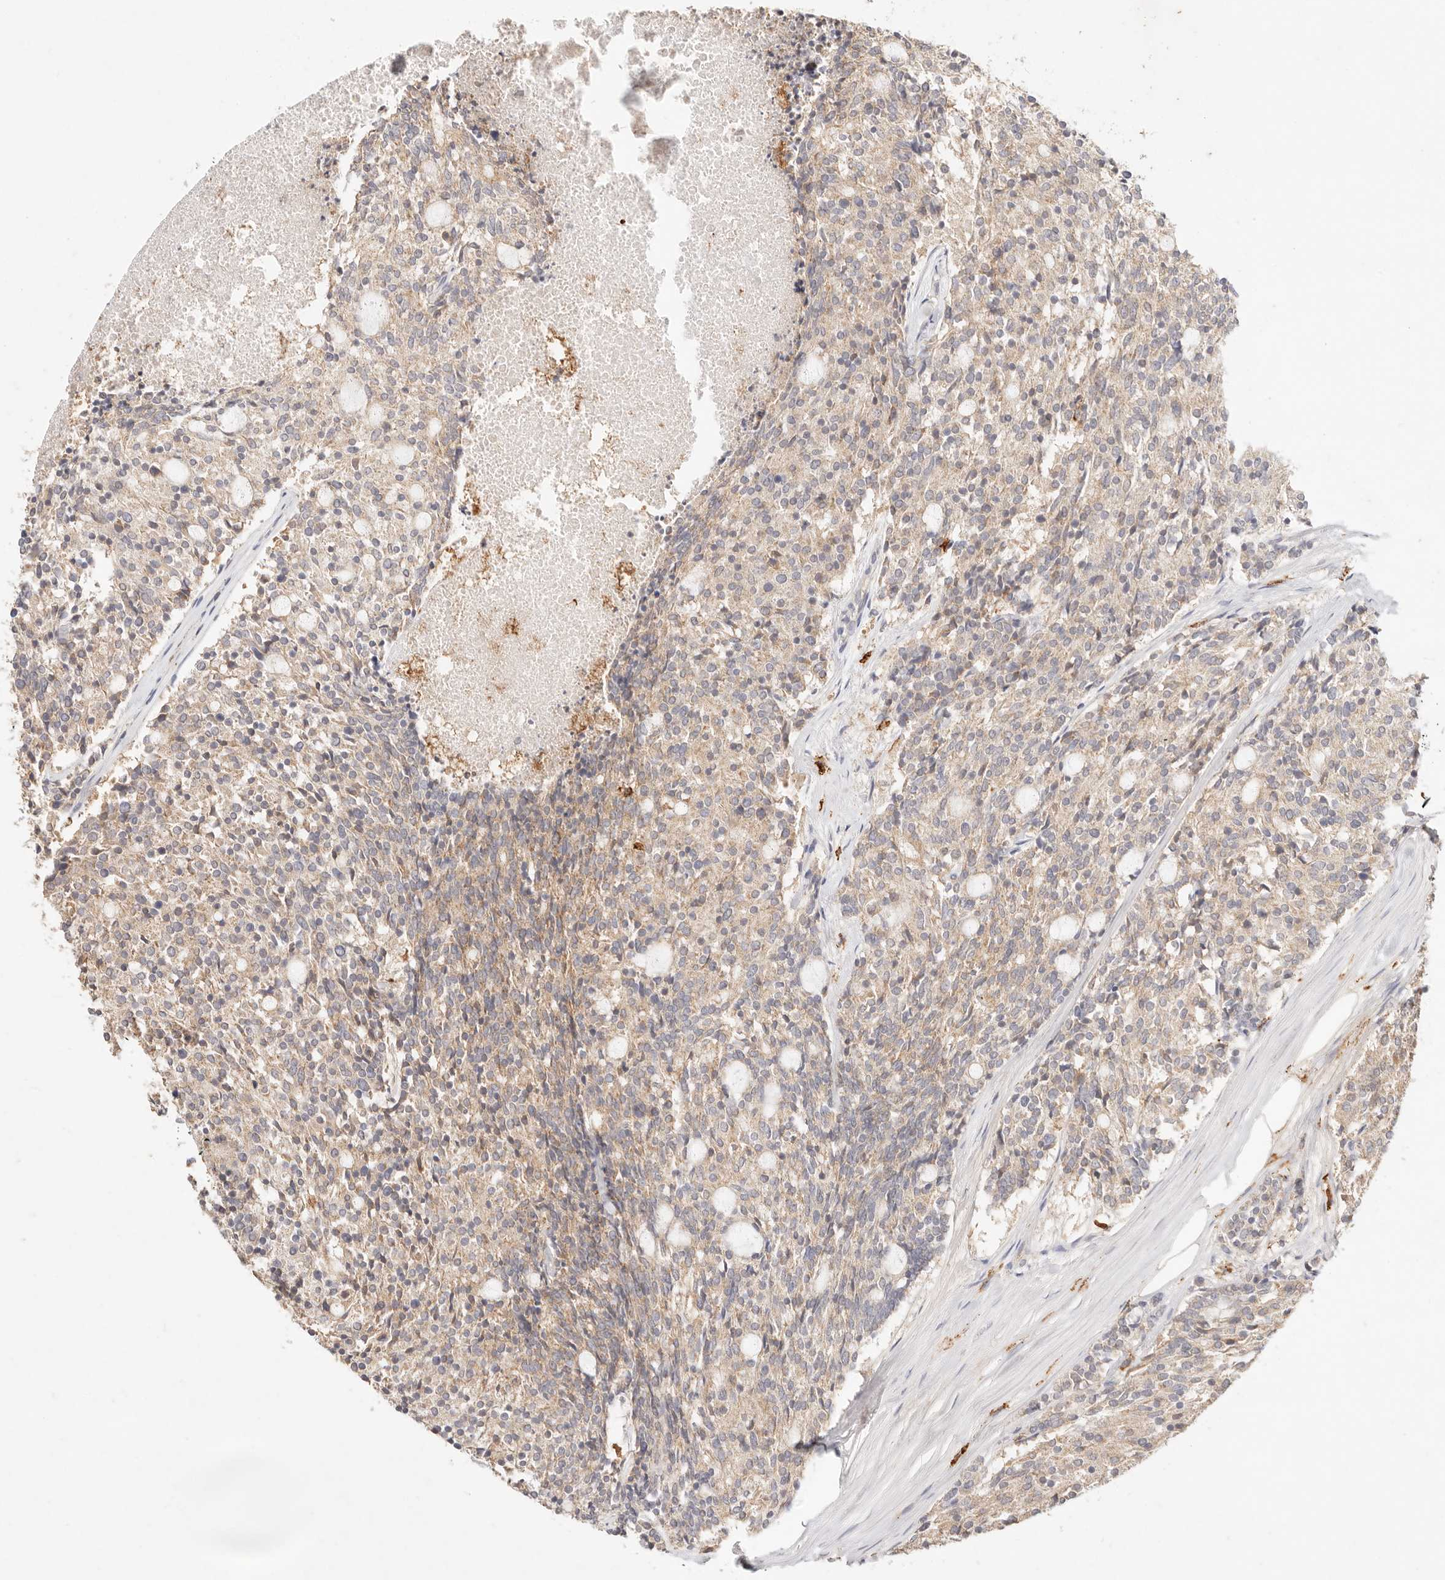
{"staining": {"intensity": "weak", "quantity": ">75%", "location": "cytoplasmic/membranous"}, "tissue": "carcinoid", "cell_type": "Tumor cells", "image_type": "cancer", "snomed": [{"axis": "morphology", "description": "Carcinoid, malignant, NOS"}, {"axis": "topography", "description": "Pancreas"}], "caption": "Carcinoid tissue exhibits weak cytoplasmic/membranous positivity in approximately >75% of tumor cells", "gene": "HK2", "patient": {"sex": "female", "age": 54}}